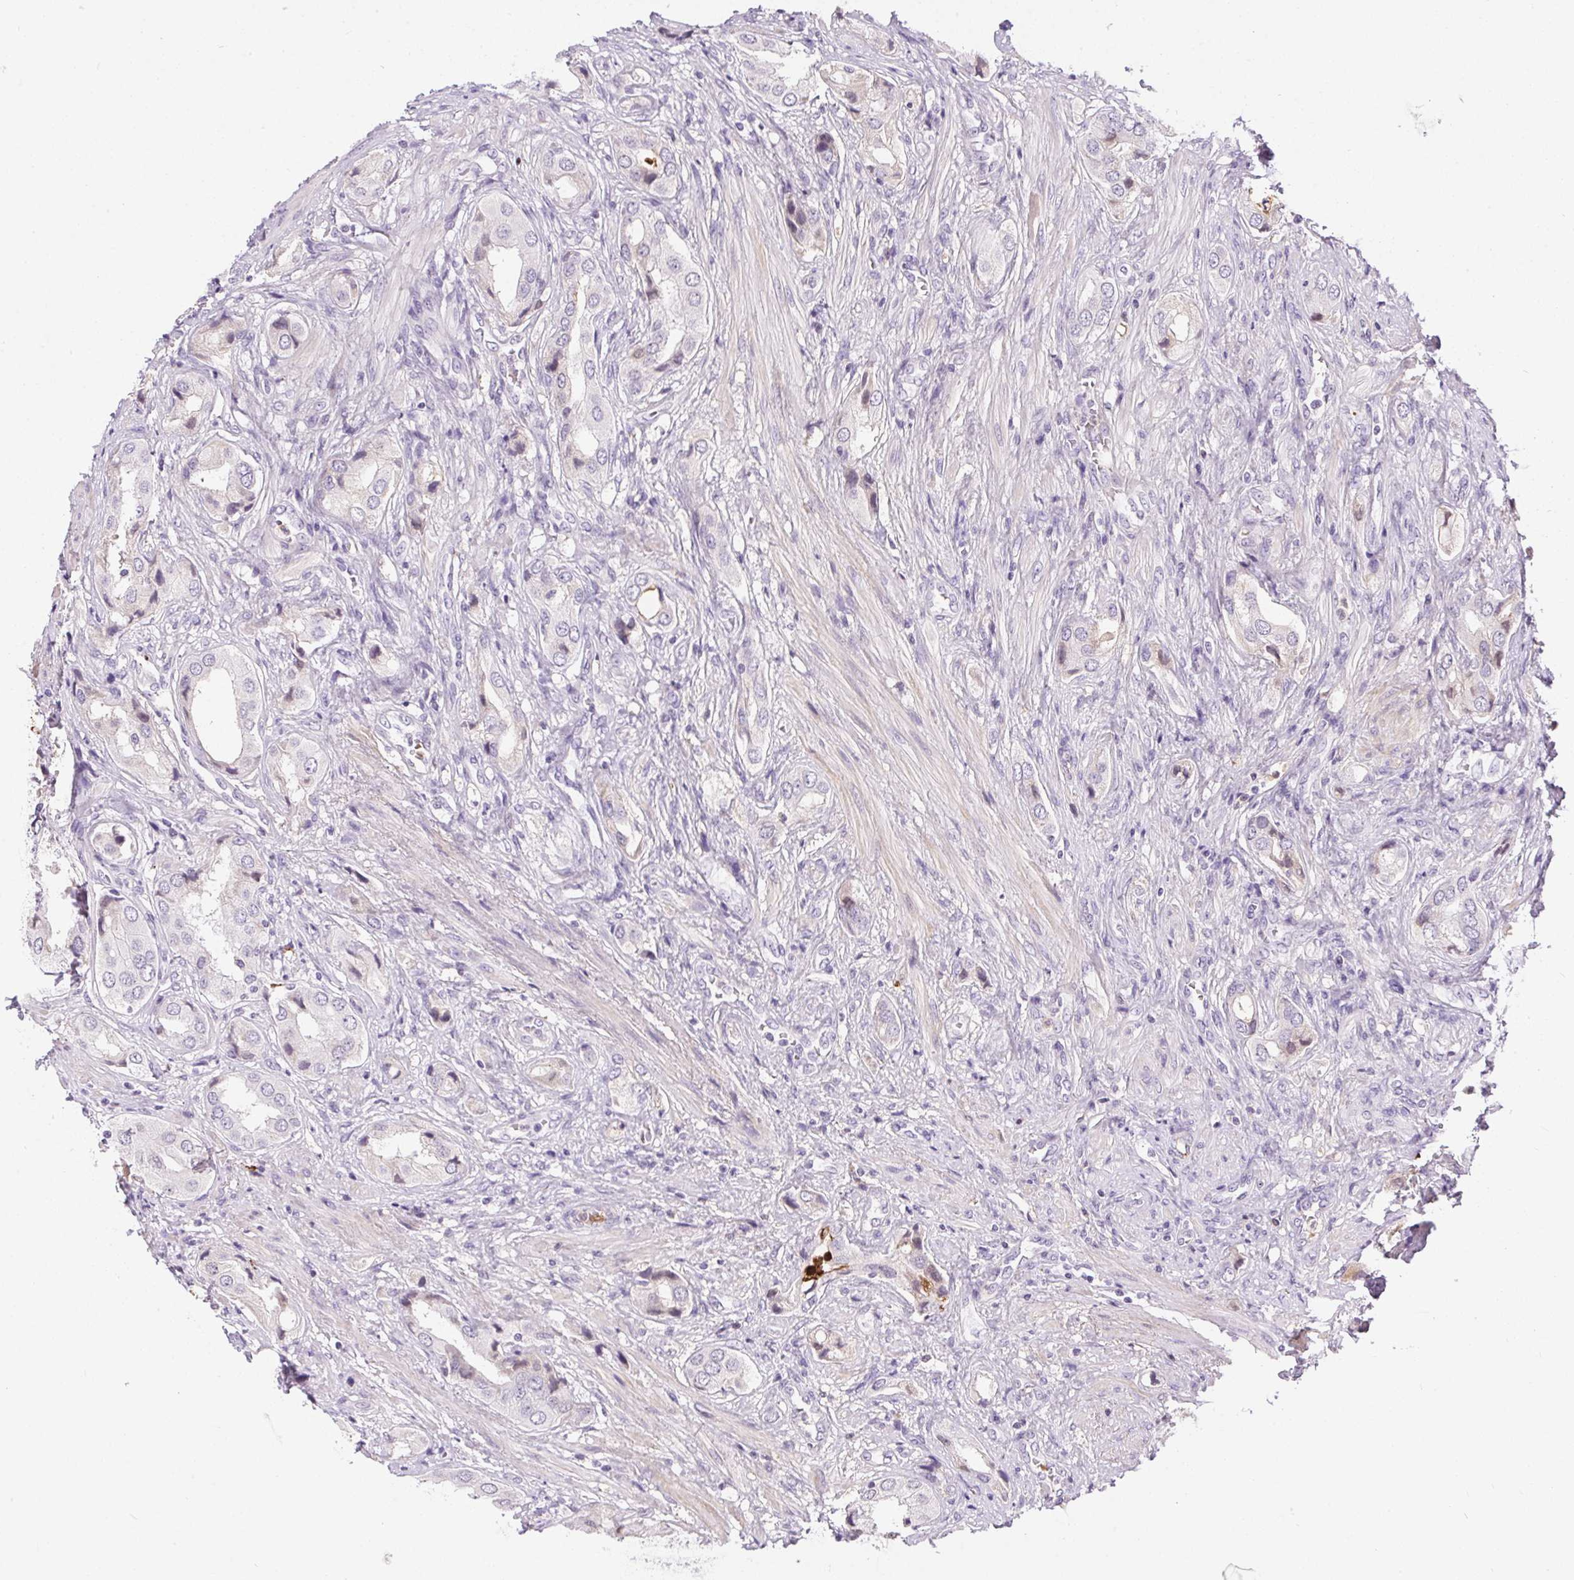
{"staining": {"intensity": "negative", "quantity": "none", "location": "none"}, "tissue": "prostate cancer", "cell_type": "Tumor cells", "image_type": "cancer", "snomed": [{"axis": "morphology", "description": "Adenocarcinoma, NOS"}, {"axis": "topography", "description": "Prostate"}], "caption": "Immunohistochemistry (IHC) histopathology image of neoplastic tissue: prostate cancer (adenocarcinoma) stained with DAB (3,3'-diaminobenzidine) exhibits no significant protein positivity in tumor cells.", "gene": "ORM1", "patient": {"sex": "male", "age": 63}}